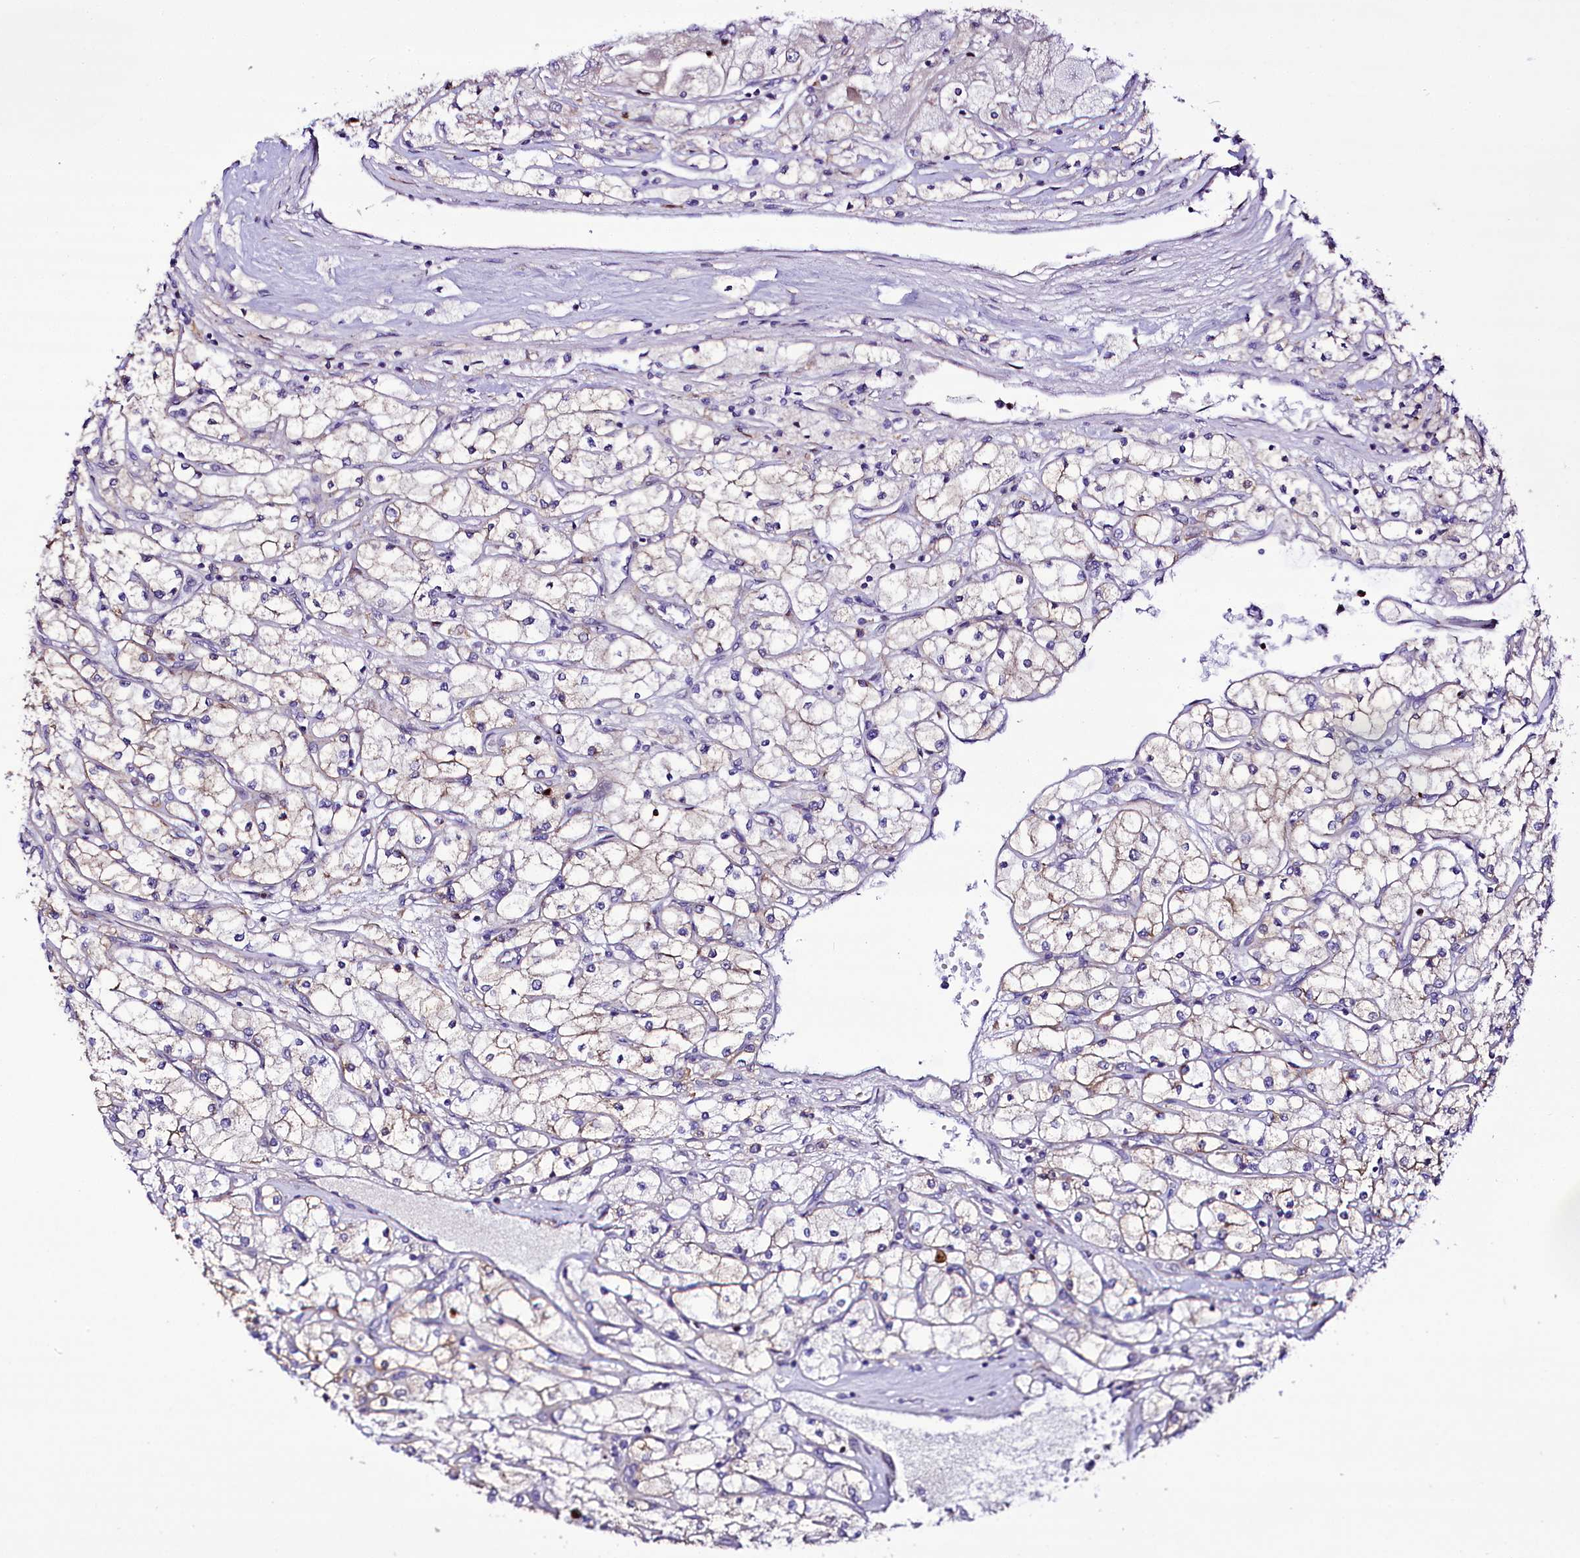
{"staining": {"intensity": "negative", "quantity": "none", "location": "none"}, "tissue": "renal cancer", "cell_type": "Tumor cells", "image_type": "cancer", "snomed": [{"axis": "morphology", "description": "Adenocarcinoma, NOS"}, {"axis": "topography", "description": "Kidney"}], "caption": "Tumor cells show no significant protein staining in renal adenocarcinoma. (Immunohistochemistry (ihc), brightfield microscopy, high magnification).", "gene": "ZC3H12C", "patient": {"sex": "male", "age": 80}}